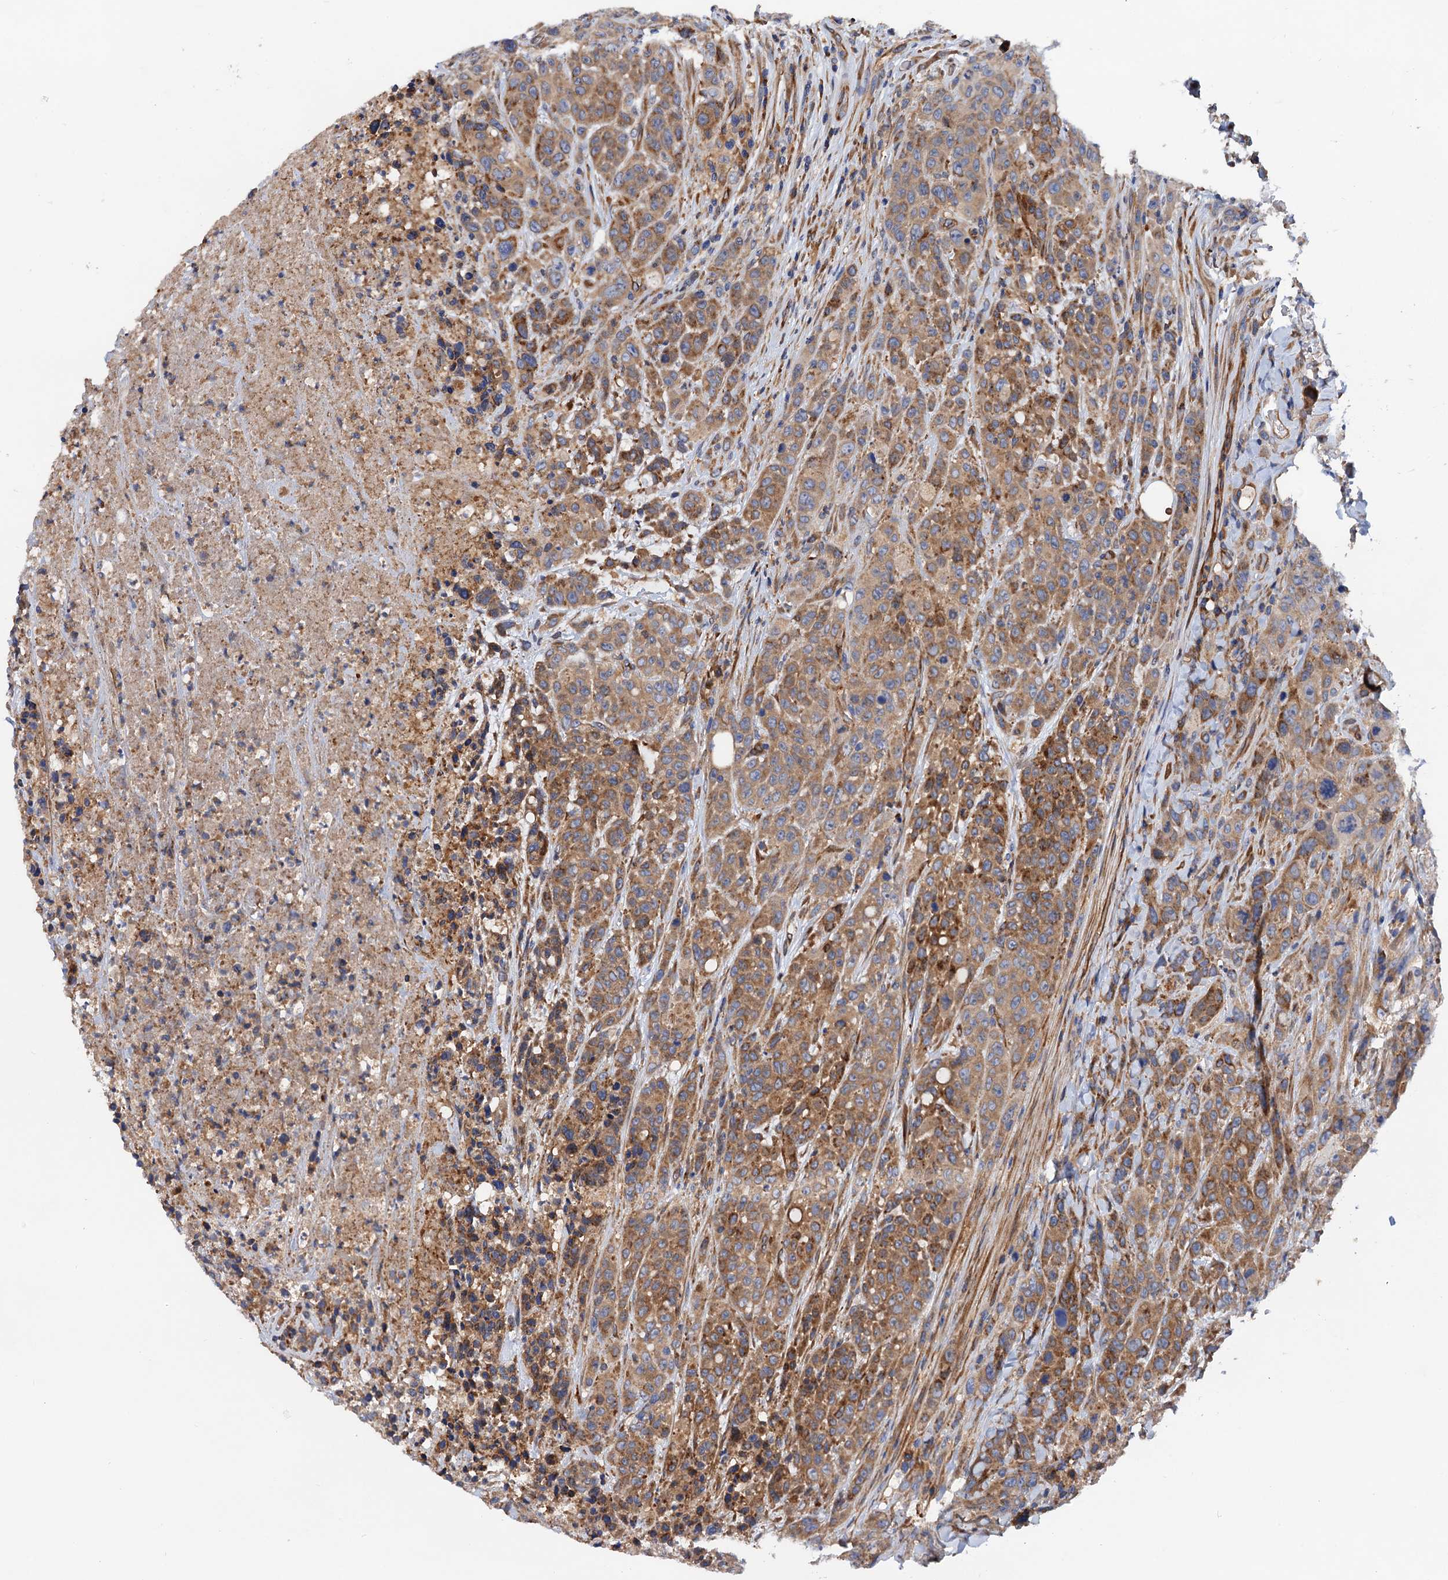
{"staining": {"intensity": "moderate", "quantity": ">75%", "location": "cytoplasmic/membranous"}, "tissue": "colorectal cancer", "cell_type": "Tumor cells", "image_type": "cancer", "snomed": [{"axis": "morphology", "description": "Adenocarcinoma, NOS"}, {"axis": "topography", "description": "Colon"}], "caption": "Adenocarcinoma (colorectal) was stained to show a protein in brown. There is medium levels of moderate cytoplasmic/membranous staining in approximately >75% of tumor cells.", "gene": "MRPL48", "patient": {"sex": "male", "age": 62}}